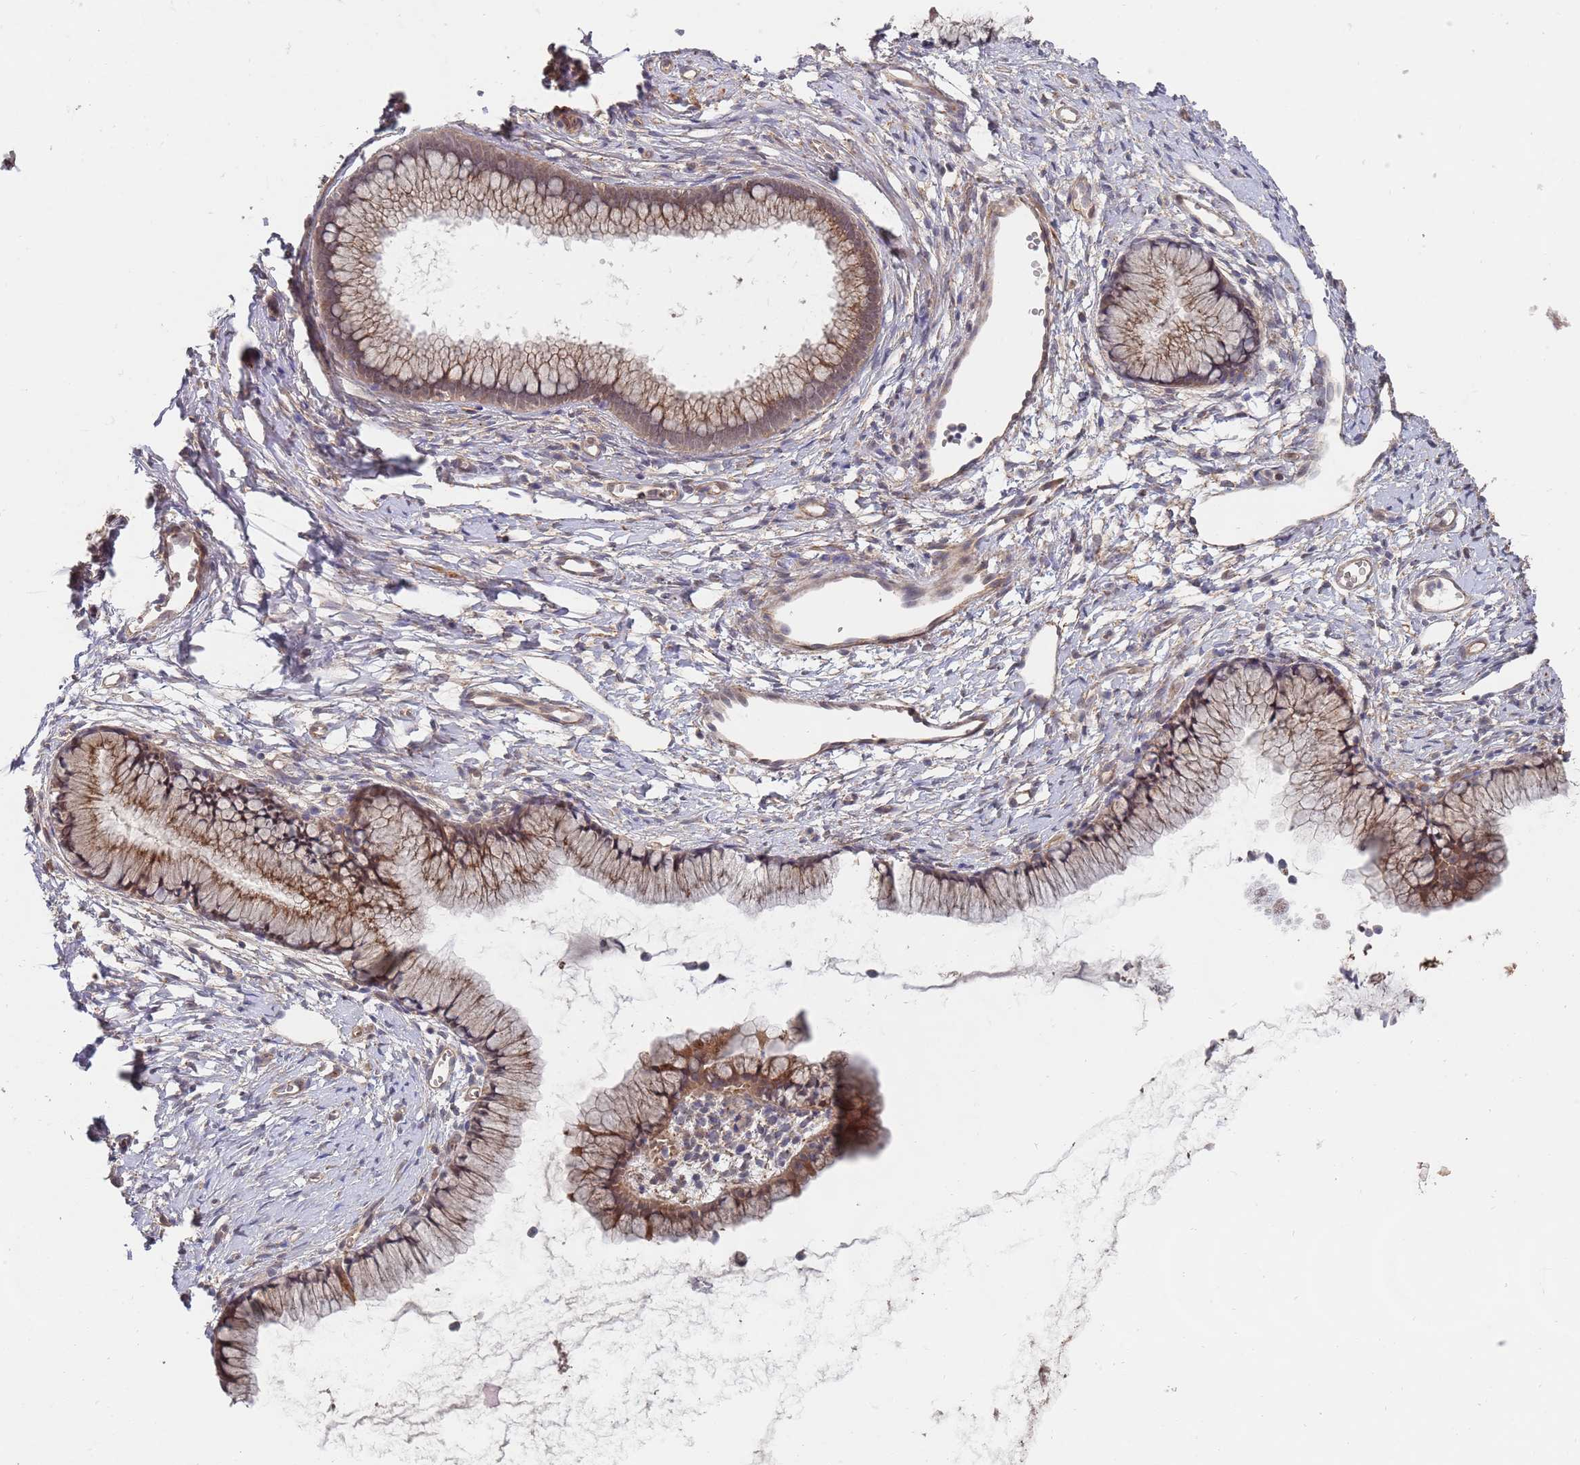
{"staining": {"intensity": "moderate", "quantity": ">75%", "location": "cytoplasmic/membranous"}, "tissue": "cervix", "cell_type": "Glandular cells", "image_type": "normal", "snomed": [{"axis": "morphology", "description": "Normal tissue, NOS"}, {"axis": "topography", "description": "Cervix"}], "caption": "Immunohistochemistry (DAB (3,3'-diaminobenzidine)) staining of benign cervix reveals moderate cytoplasmic/membranous protein expression in approximately >75% of glandular cells.", "gene": "ABCB6", "patient": {"sex": "female", "age": 40}}